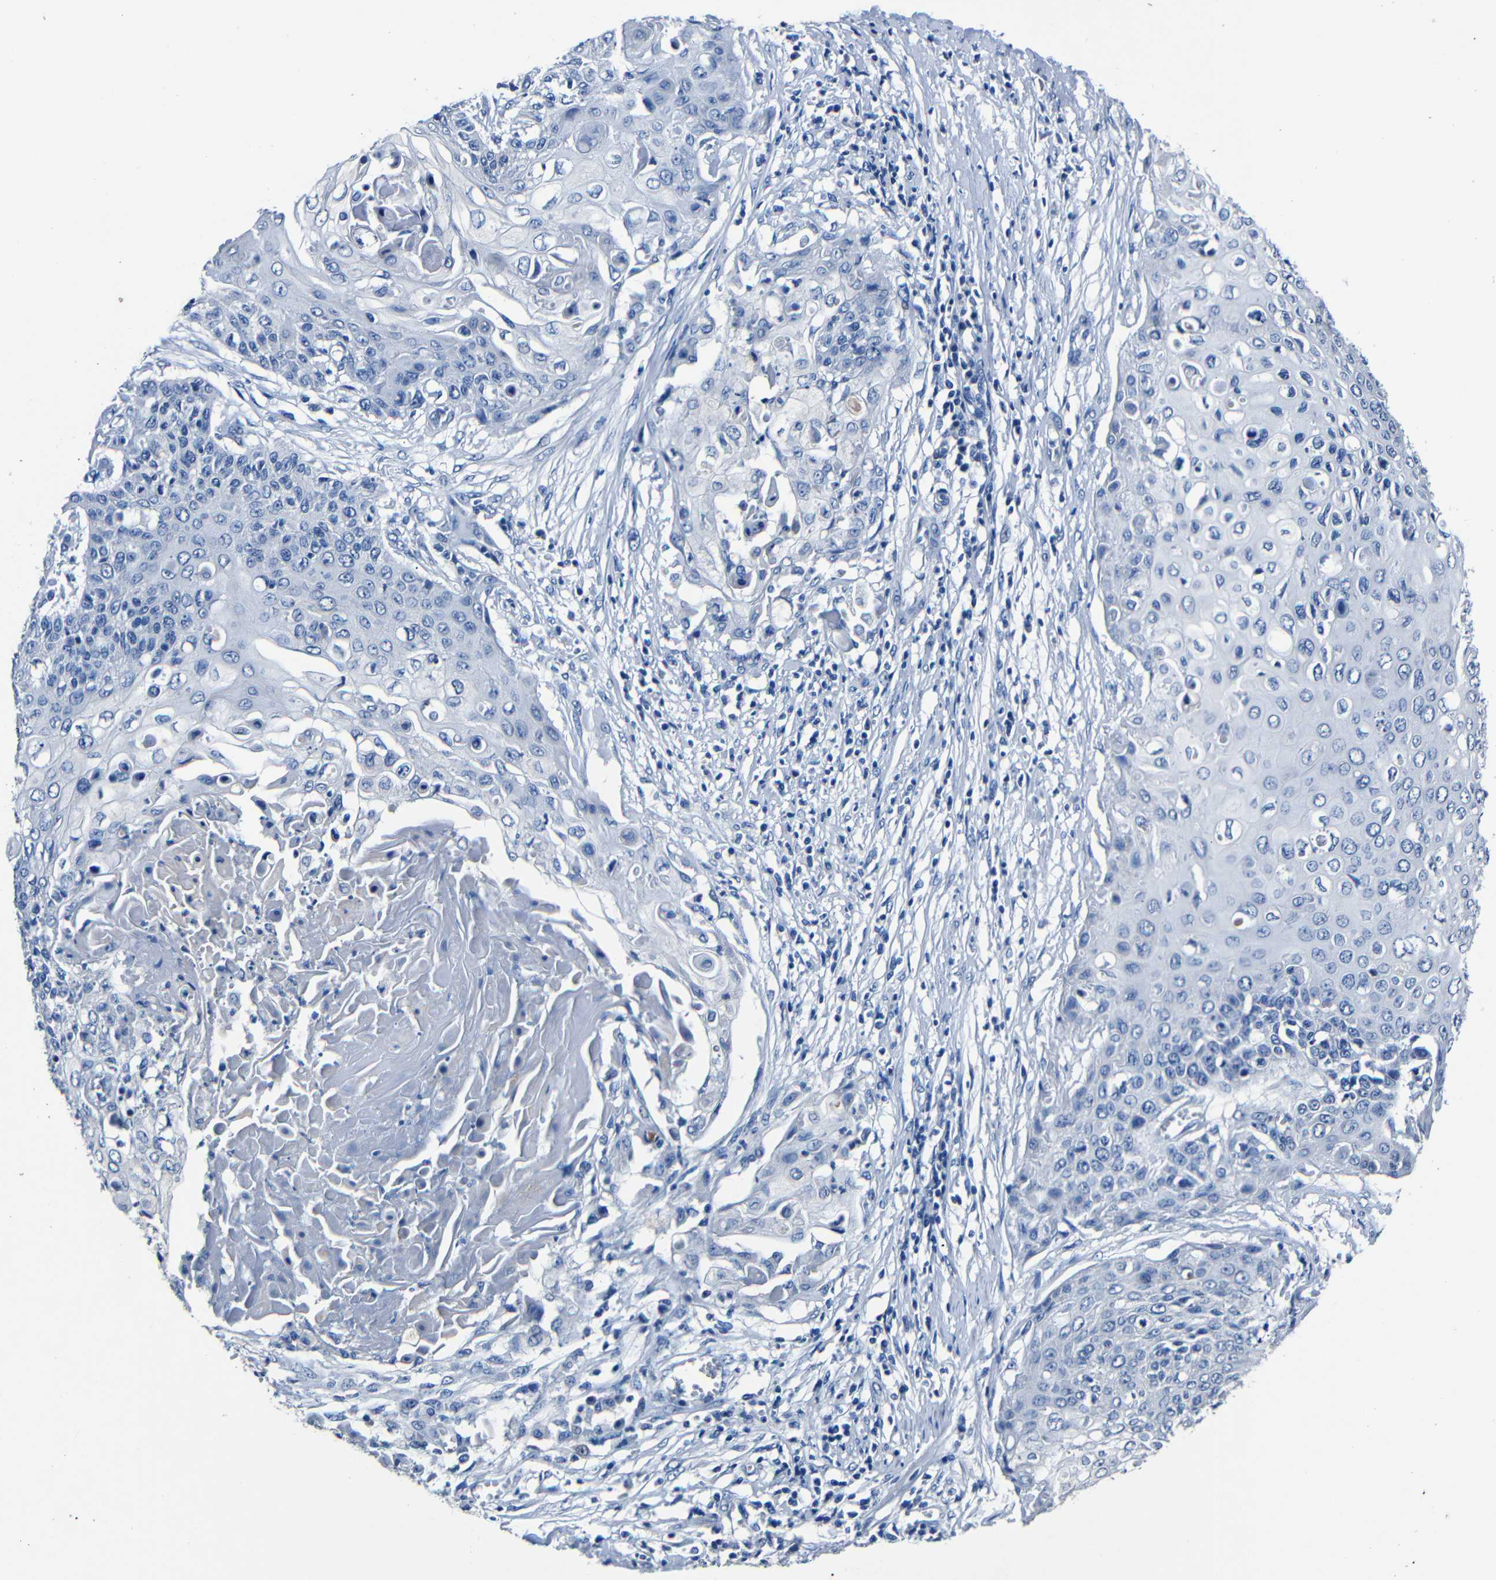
{"staining": {"intensity": "negative", "quantity": "none", "location": "none"}, "tissue": "cervical cancer", "cell_type": "Tumor cells", "image_type": "cancer", "snomed": [{"axis": "morphology", "description": "Squamous cell carcinoma, NOS"}, {"axis": "topography", "description": "Cervix"}], "caption": "The histopathology image shows no staining of tumor cells in cervical cancer (squamous cell carcinoma).", "gene": "NCMAP", "patient": {"sex": "female", "age": 39}}